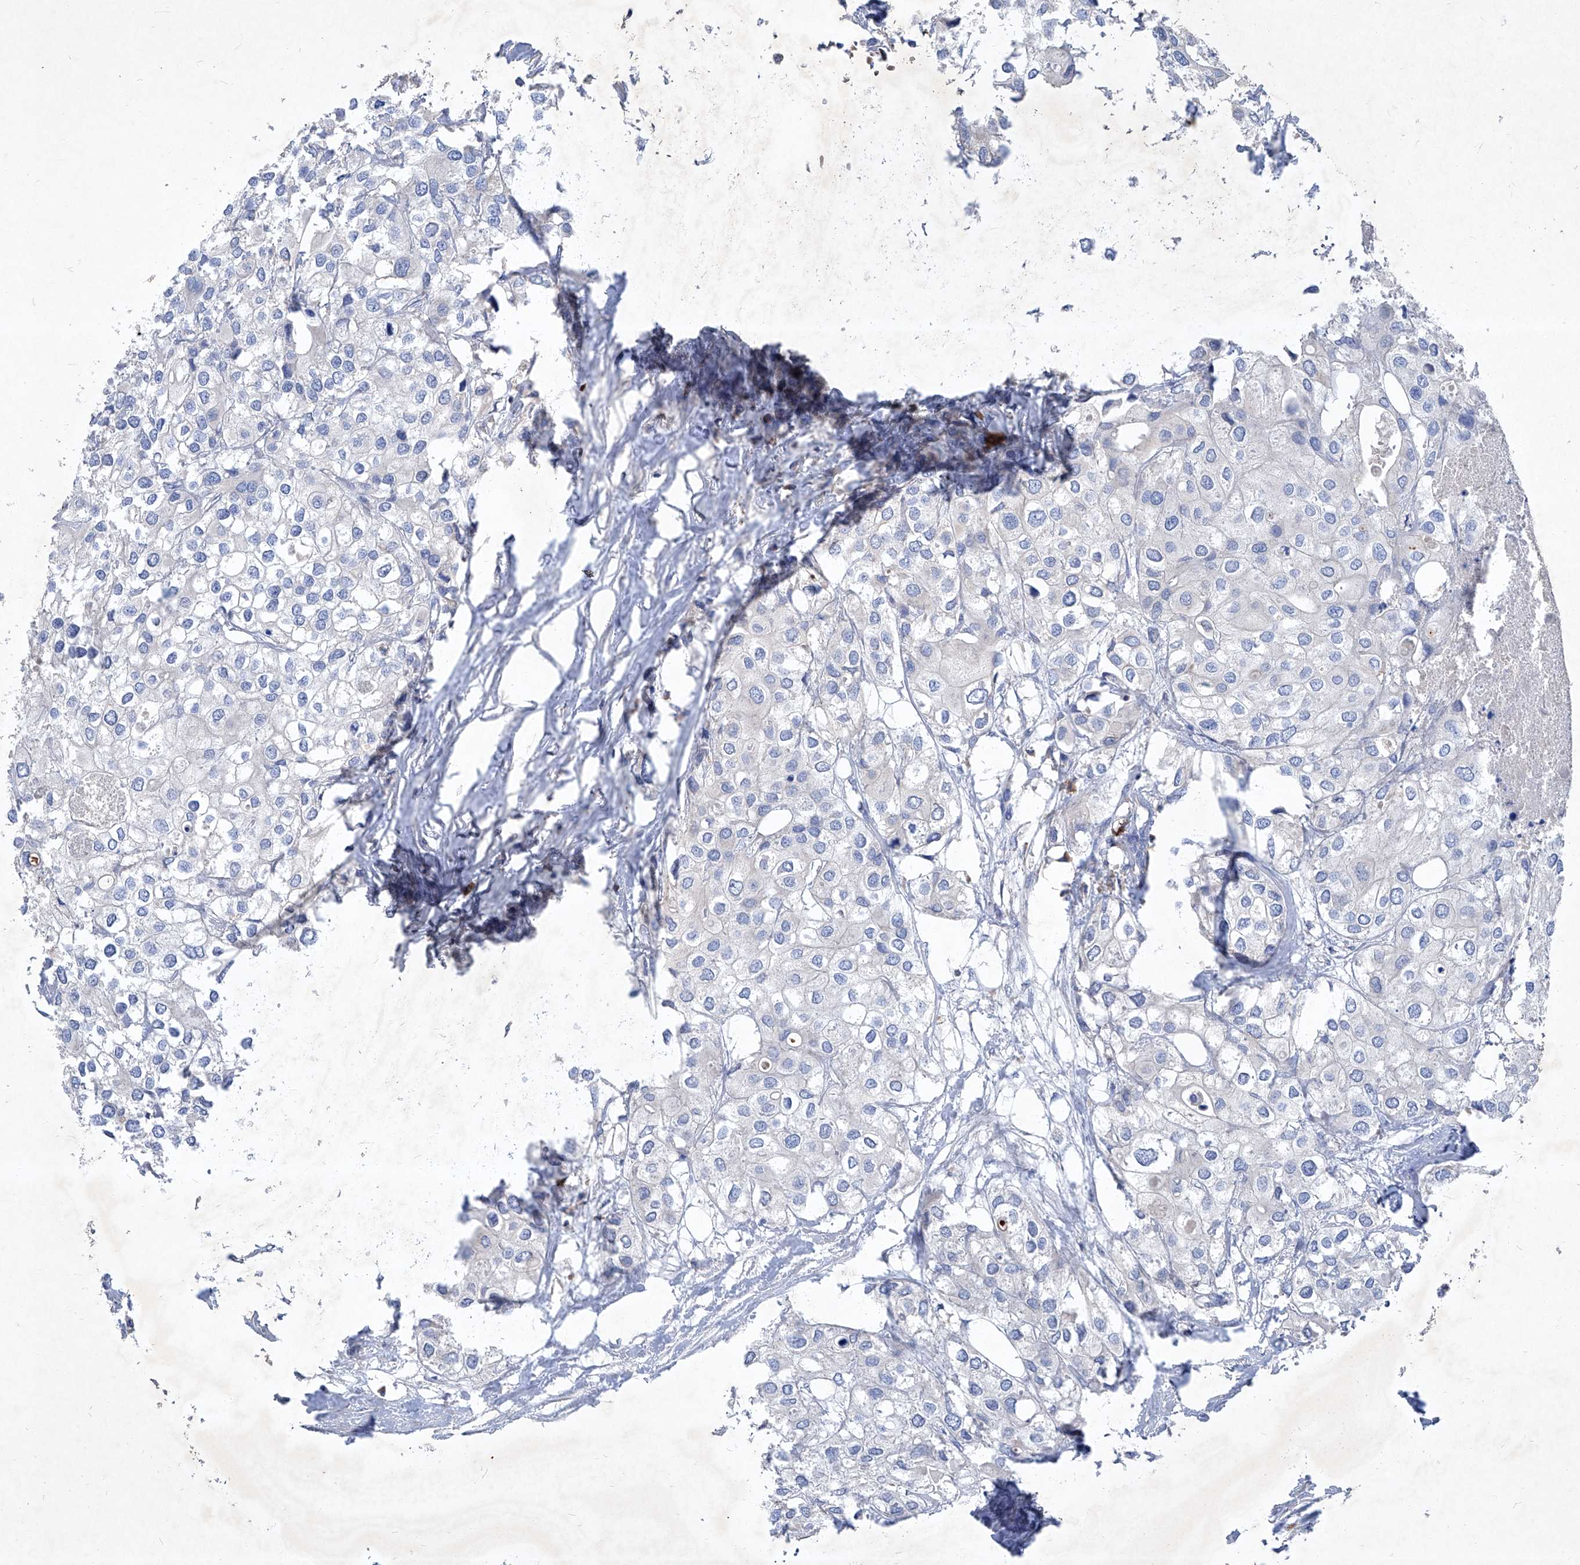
{"staining": {"intensity": "negative", "quantity": "none", "location": "none"}, "tissue": "urothelial cancer", "cell_type": "Tumor cells", "image_type": "cancer", "snomed": [{"axis": "morphology", "description": "Urothelial carcinoma, High grade"}, {"axis": "topography", "description": "Urinary bladder"}], "caption": "This is an IHC micrograph of high-grade urothelial carcinoma. There is no positivity in tumor cells.", "gene": "EPHA8", "patient": {"sex": "male", "age": 64}}